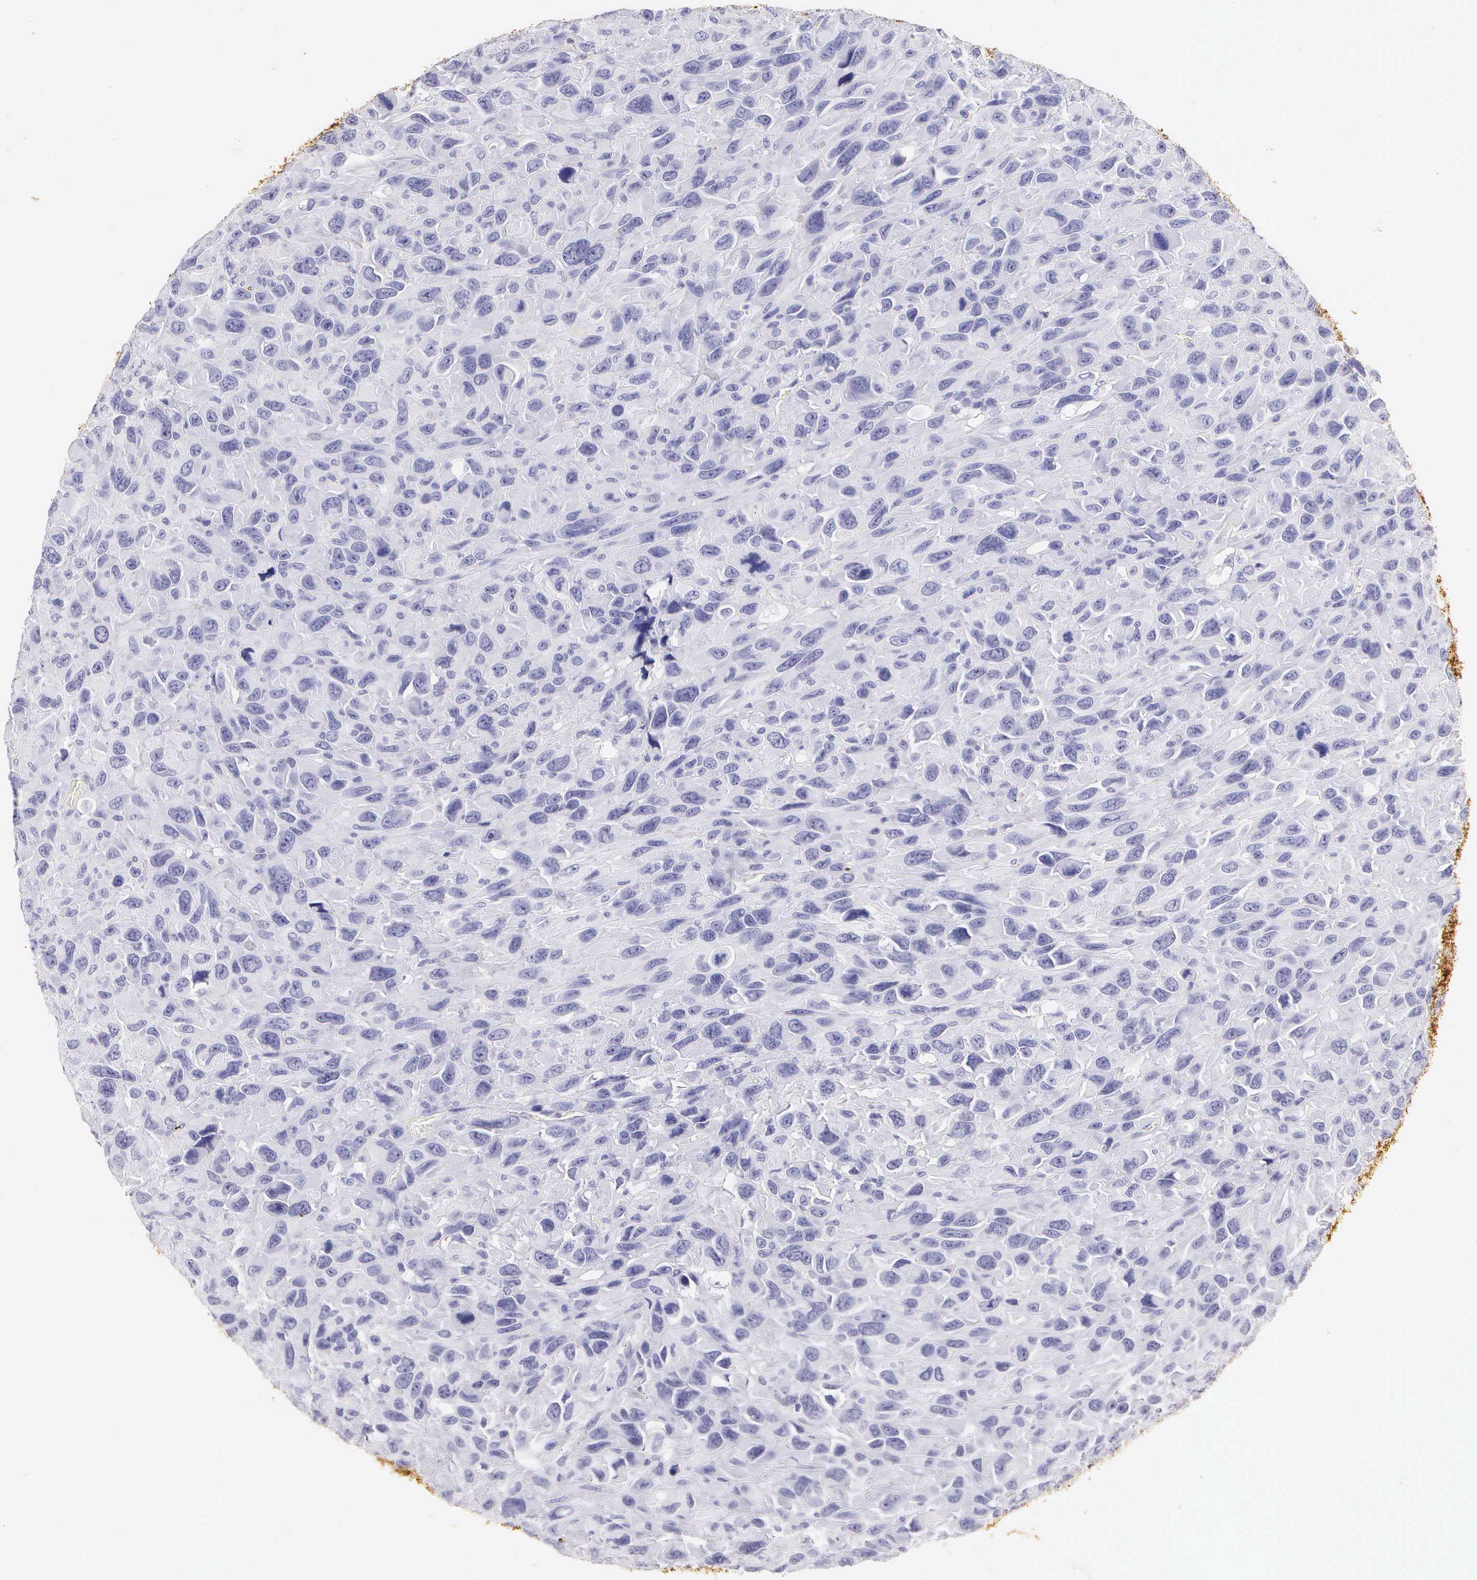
{"staining": {"intensity": "negative", "quantity": "none", "location": "none"}, "tissue": "renal cancer", "cell_type": "Tumor cells", "image_type": "cancer", "snomed": [{"axis": "morphology", "description": "Adenocarcinoma, NOS"}, {"axis": "topography", "description": "Kidney"}], "caption": "Tumor cells are negative for brown protein staining in renal cancer (adenocarcinoma). (DAB IHC with hematoxylin counter stain).", "gene": "KRT17", "patient": {"sex": "male", "age": 79}}